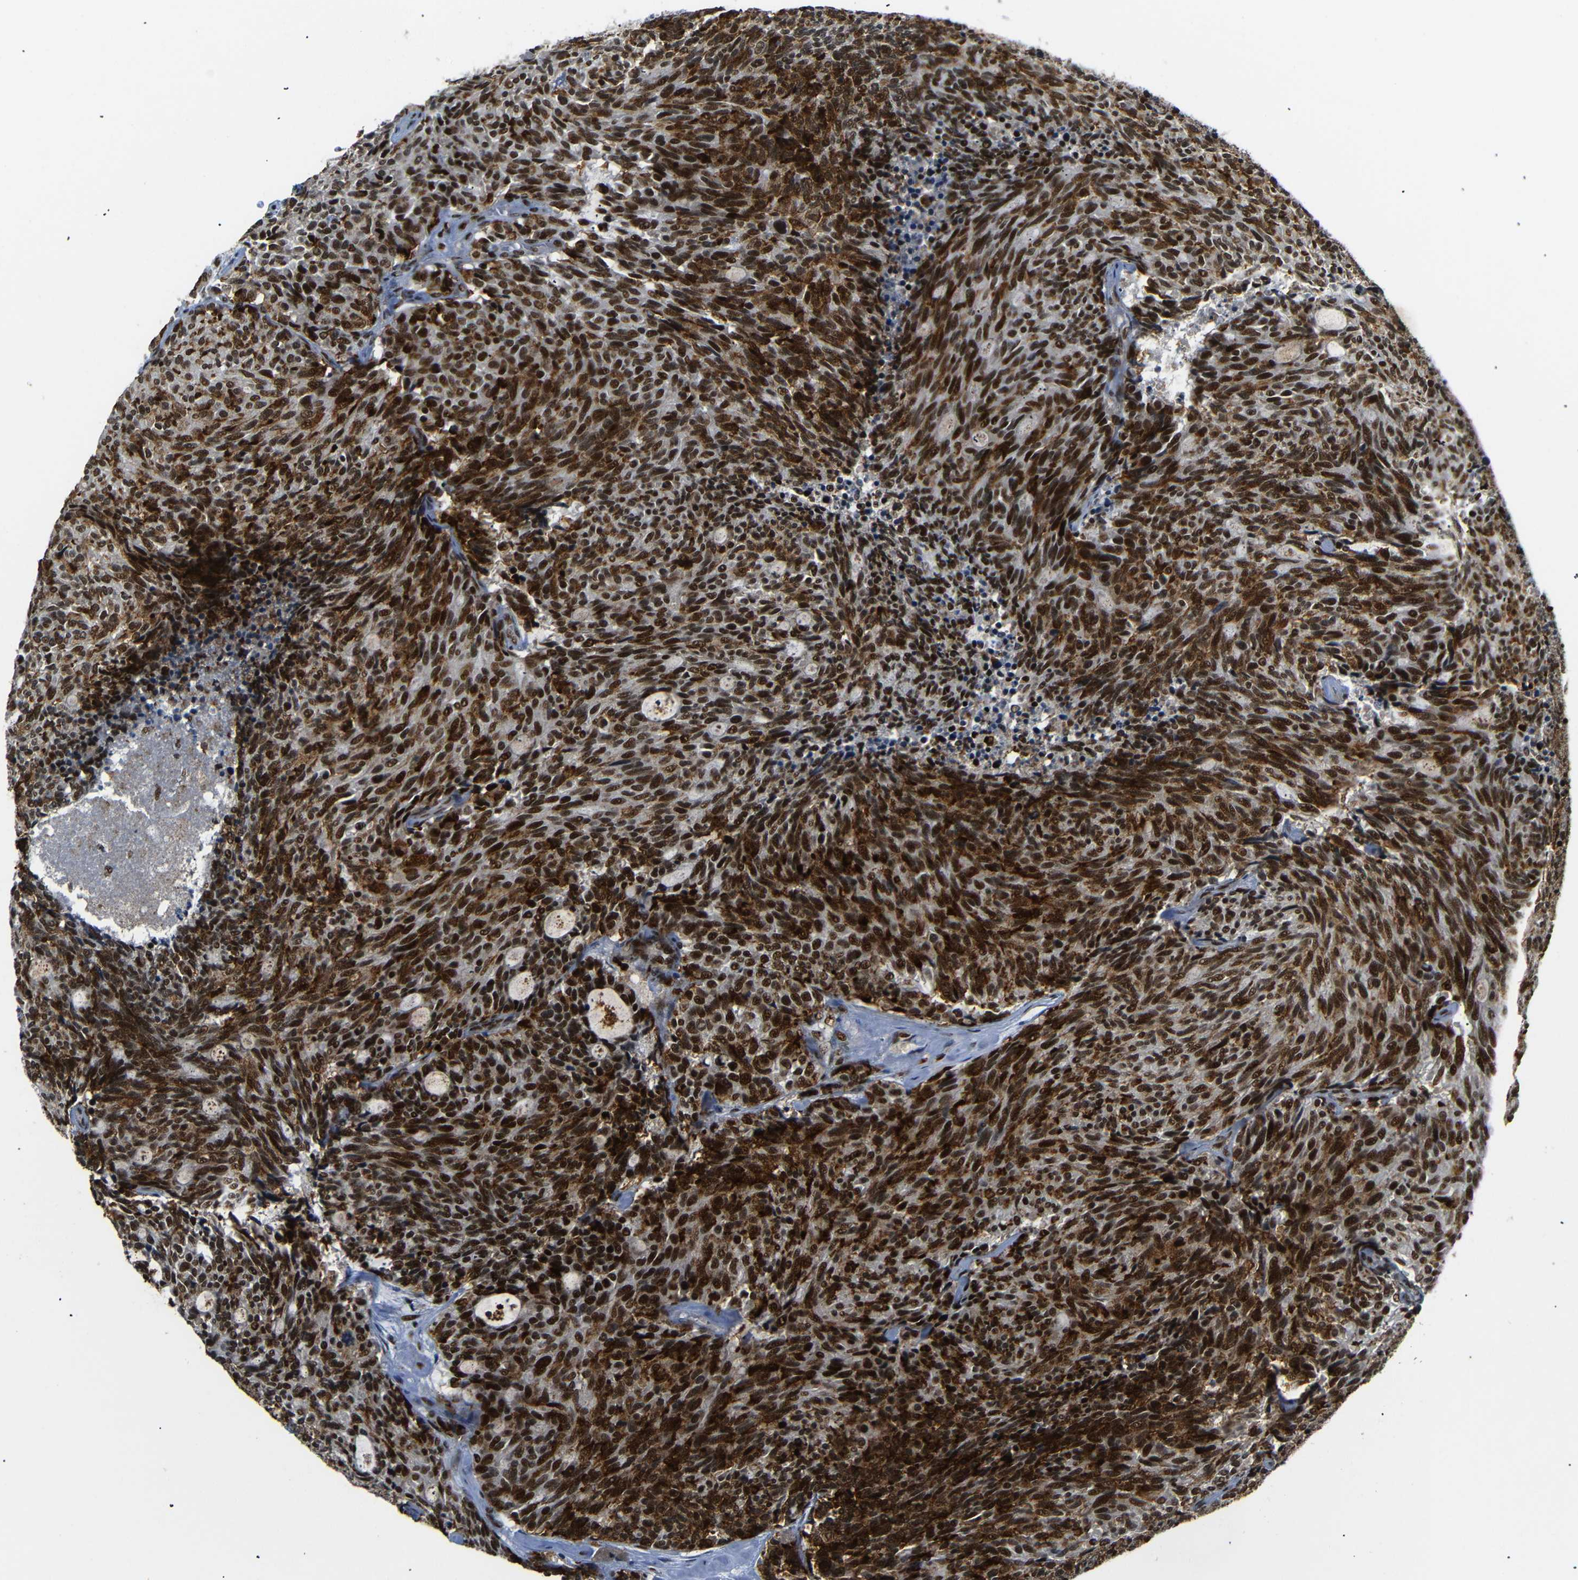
{"staining": {"intensity": "strong", "quantity": ">75%", "location": "nuclear"}, "tissue": "carcinoid", "cell_type": "Tumor cells", "image_type": "cancer", "snomed": [{"axis": "morphology", "description": "Carcinoid, malignant, NOS"}, {"axis": "topography", "description": "Pancreas"}], "caption": "High-power microscopy captured an immunohistochemistry micrograph of carcinoid, revealing strong nuclear staining in approximately >75% of tumor cells.", "gene": "SETDB2", "patient": {"sex": "female", "age": 54}}